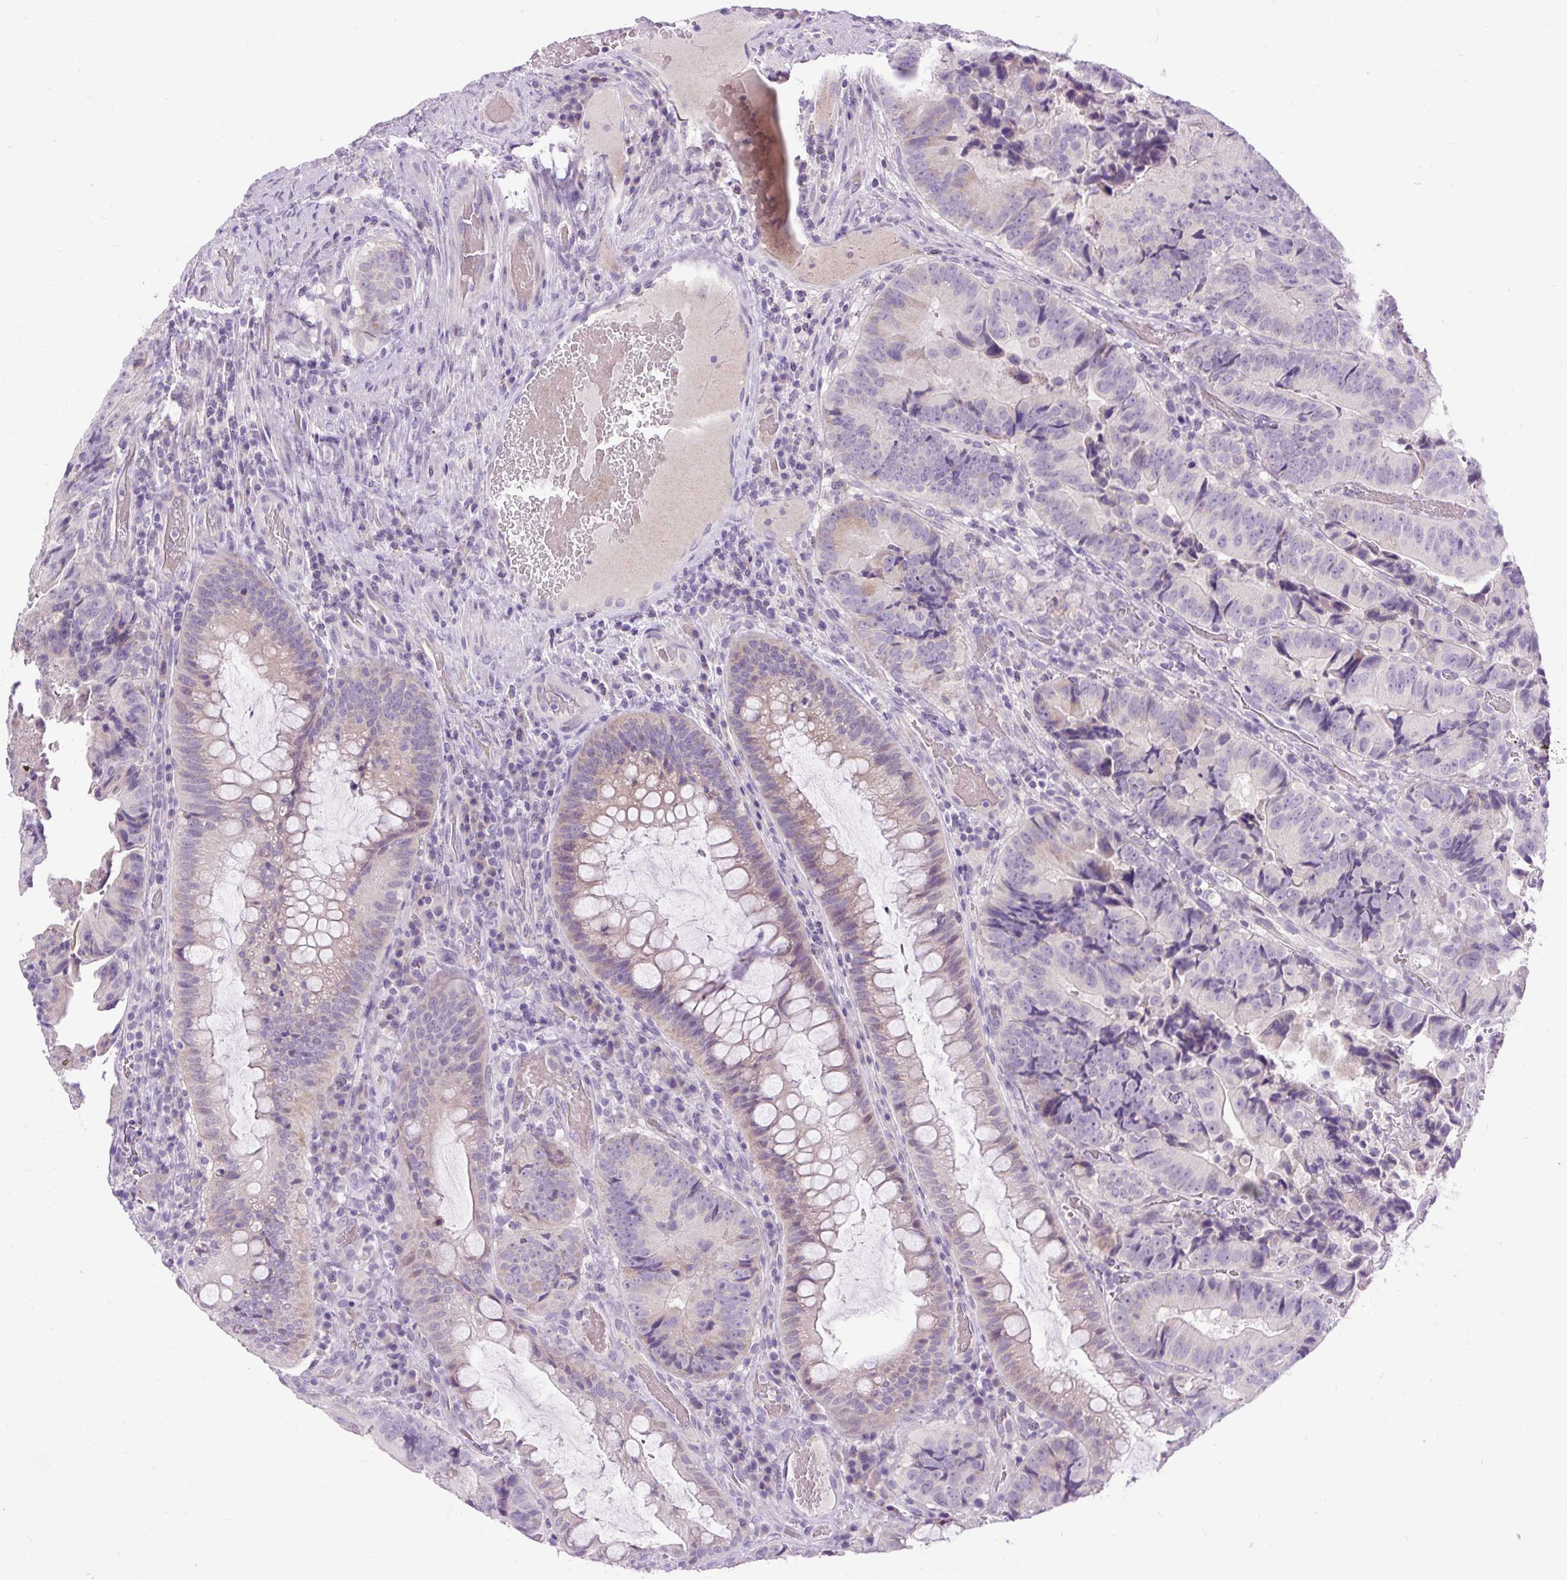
{"staining": {"intensity": "weak", "quantity": "<25%", "location": "cytoplasmic/membranous"}, "tissue": "colorectal cancer", "cell_type": "Tumor cells", "image_type": "cancer", "snomed": [{"axis": "morphology", "description": "Adenocarcinoma, NOS"}, {"axis": "topography", "description": "Colon"}], "caption": "A photomicrograph of human colorectal cancer (adenocarcinoma) is negative for staining in tumor cells.", "gene": "FABP7", "patient": {"sex": "female", "age": 86}}